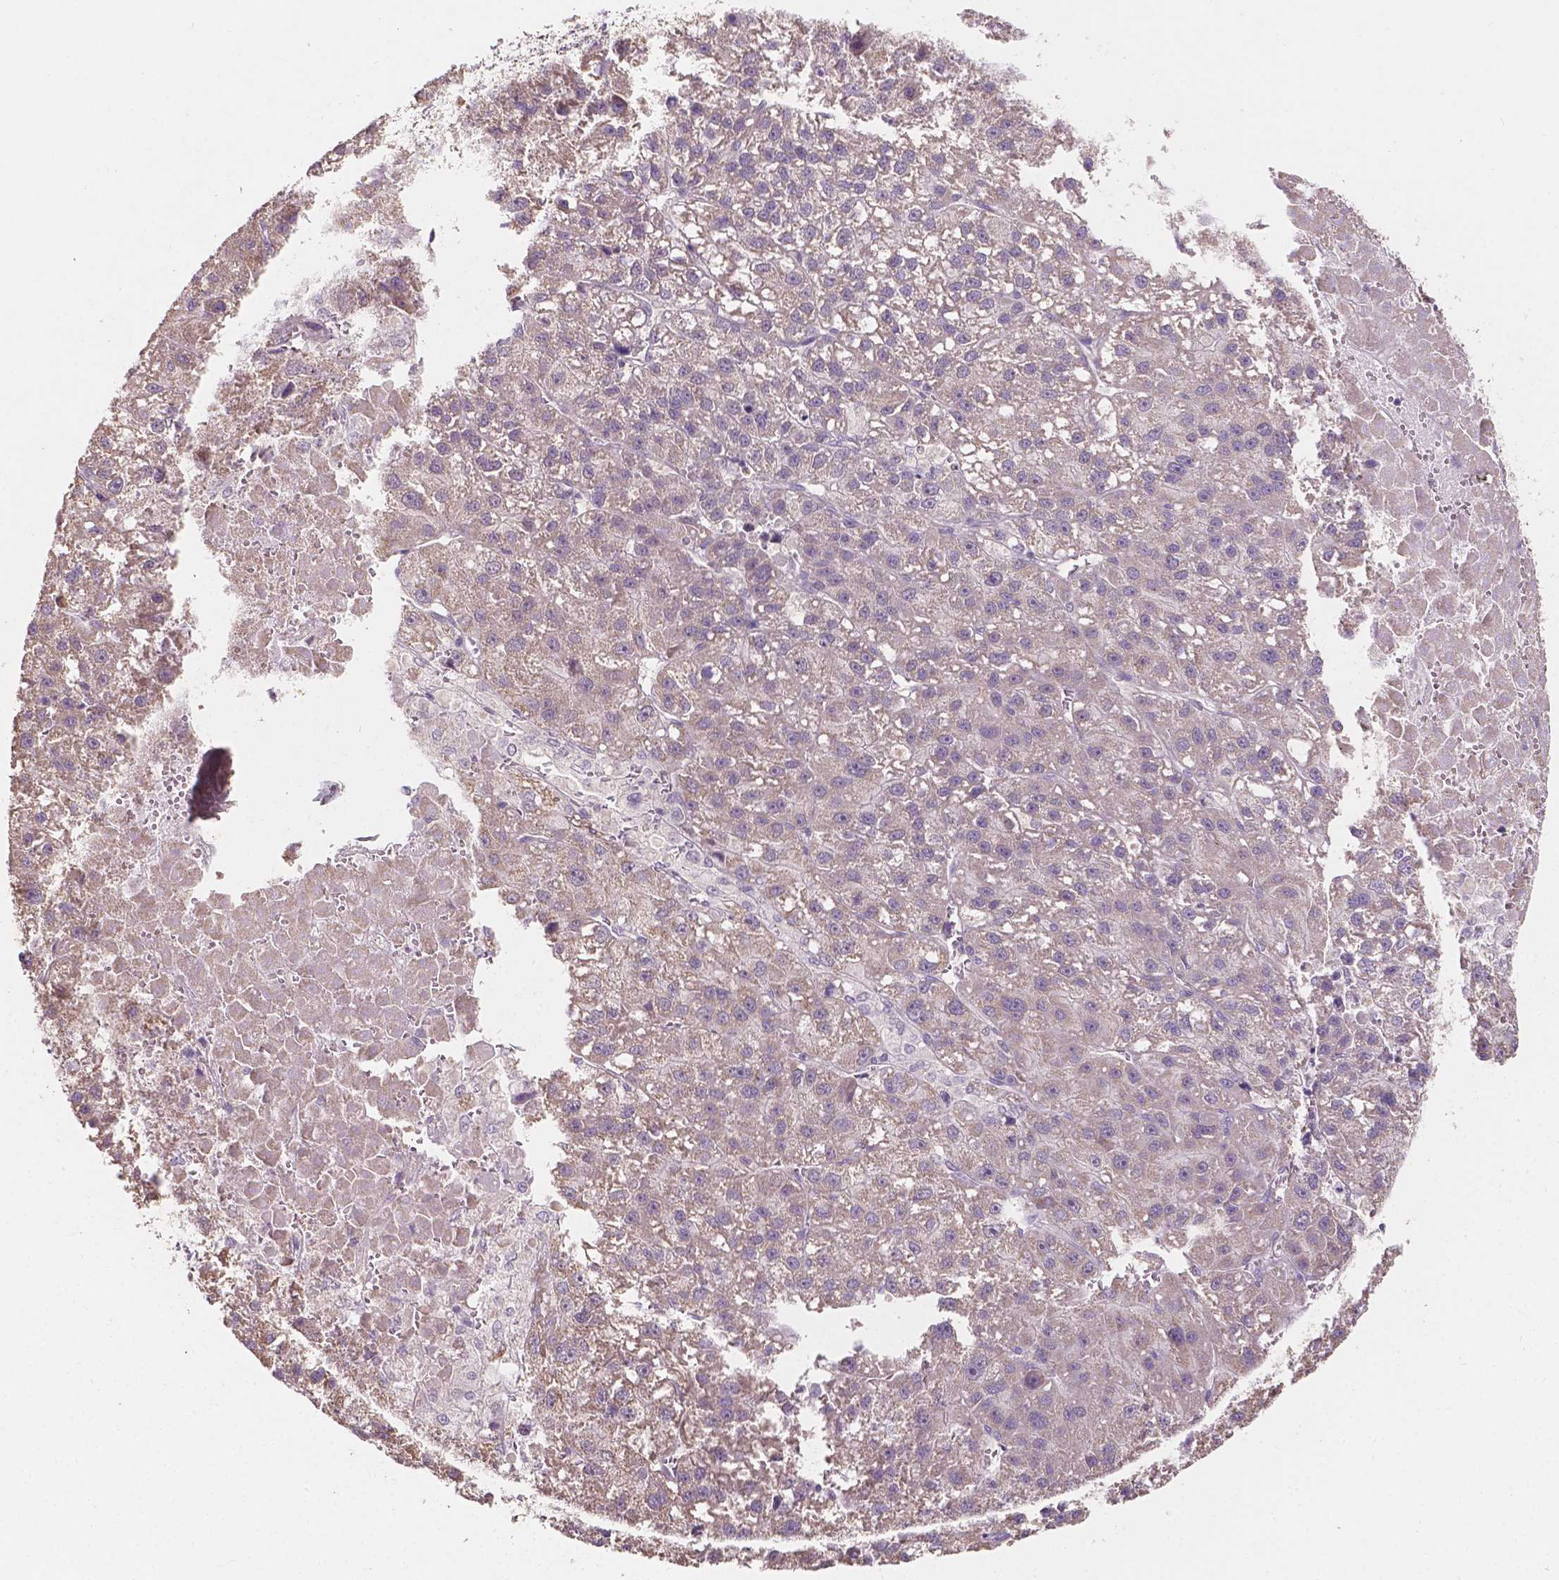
{"staining": {"intensity": "negative", "quantity": "none", "location": "none"}, "tissue": "liver cancer", "cell_type": "Tumor cells", "image_type": "cancer", "snomed": [{"axis": "morphology", "description": "Carcinoma, Hepatocellular, NOS"}, {"axis": "topography", "description": "Liver"}], "caption": "This is an immunohistochemistry (IHC) photomicrograph of human liver cancer. There is no expression in tumor cells.", "gene": "SLC22A4", "patient": {"sex": "female", "age": 70}}